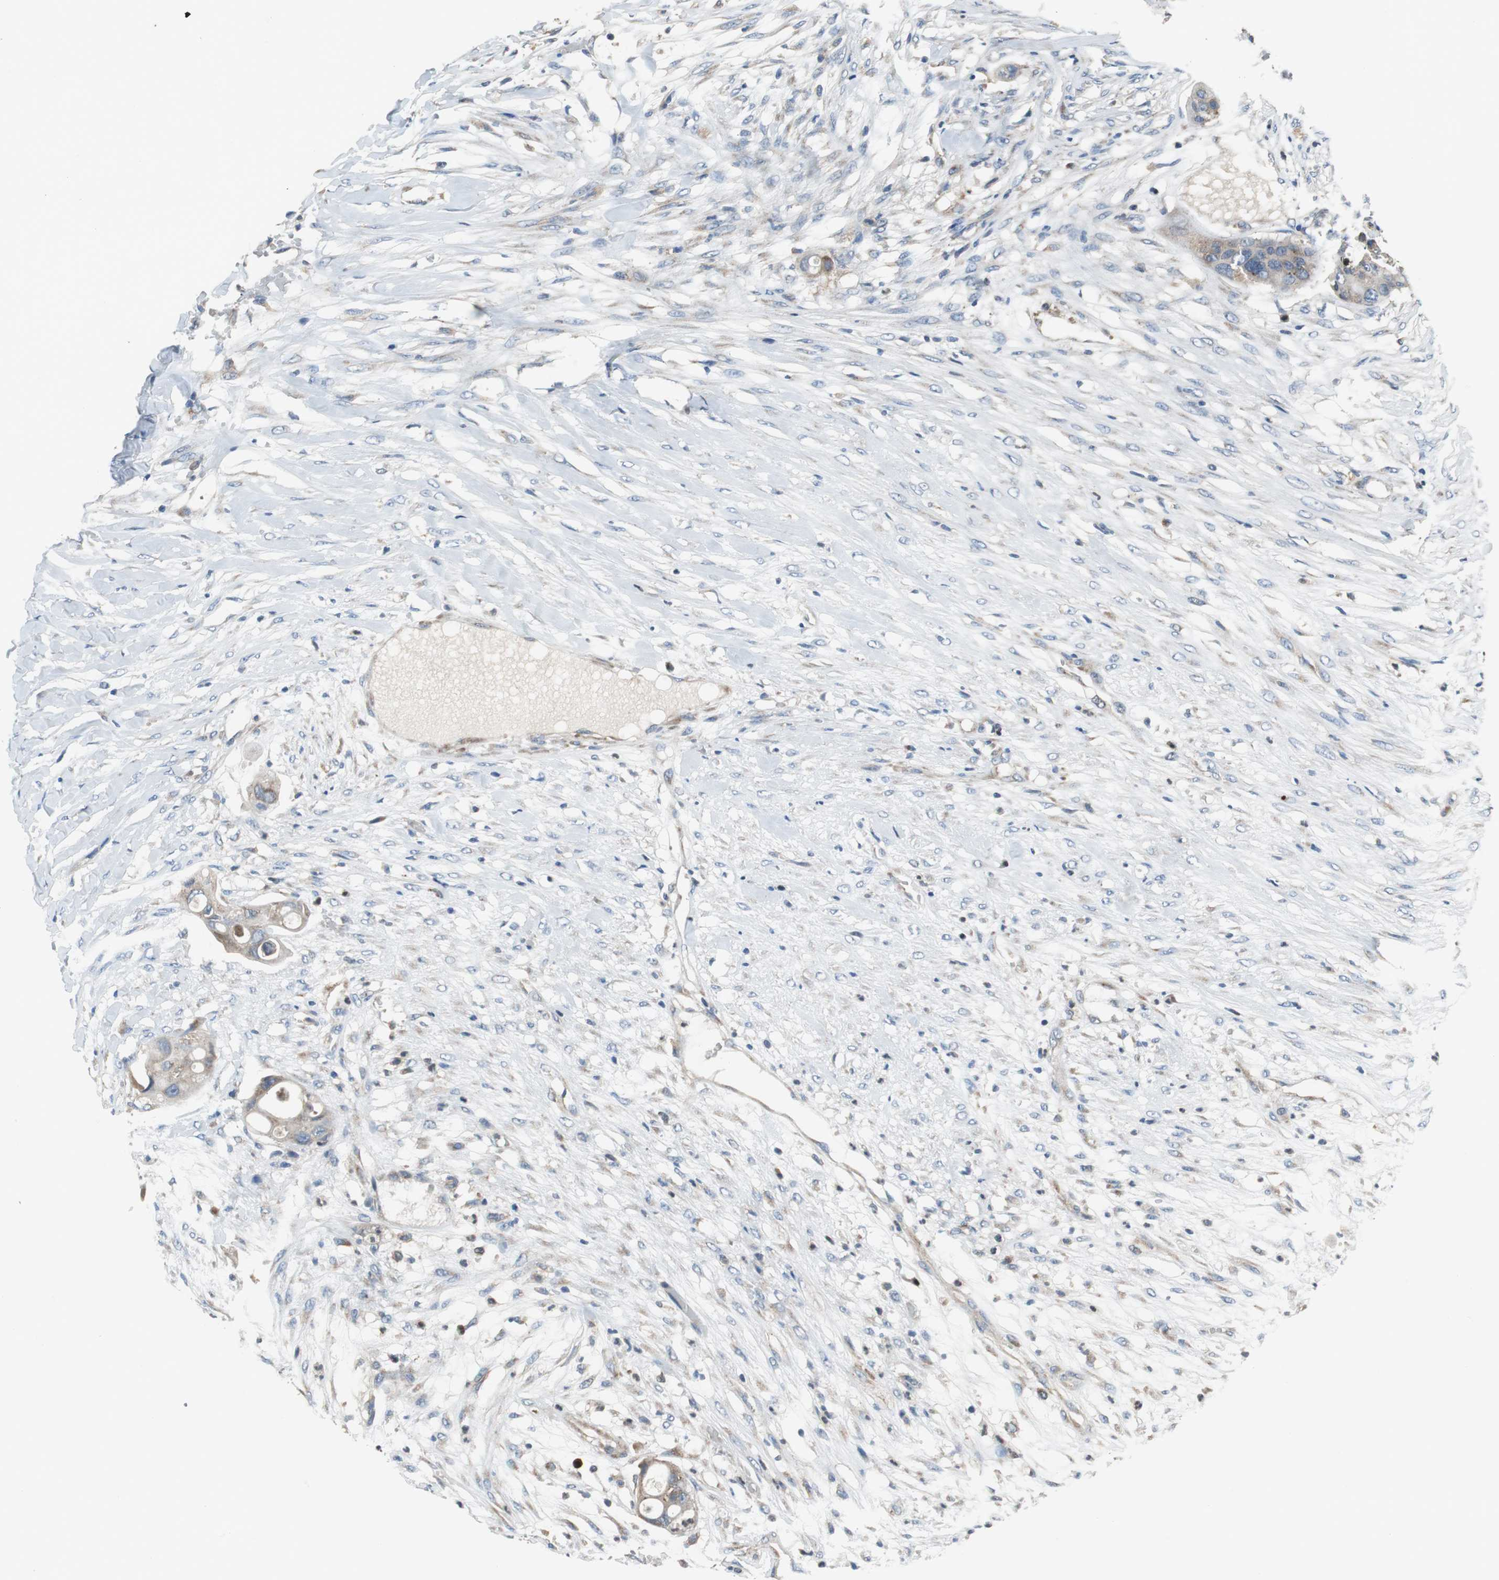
{"staining": {"intensity": "moderate", "quantity": "25%-75%", "location": "cytoplasmic/membranous"}, "tissue": "colorectal cancer", "cell_type": "Tumor cells", "image_type": "cancer", "snomed": [{"axis": "morphology", "description": "Adenocarcinoma, NOS"}, {"axis": "topography", "description": "Colon"}], "caption": "IHC photomicrograph of human colorectal cancer (adenocarcinoma) stained for a protein (brown), which reveals medium levels of moderate cytoplasmic/membranous expression in approximately 25%-75% of tumor cells.", "gene": "PI4KB", "patient": {"sex": "female", "age": 57}}